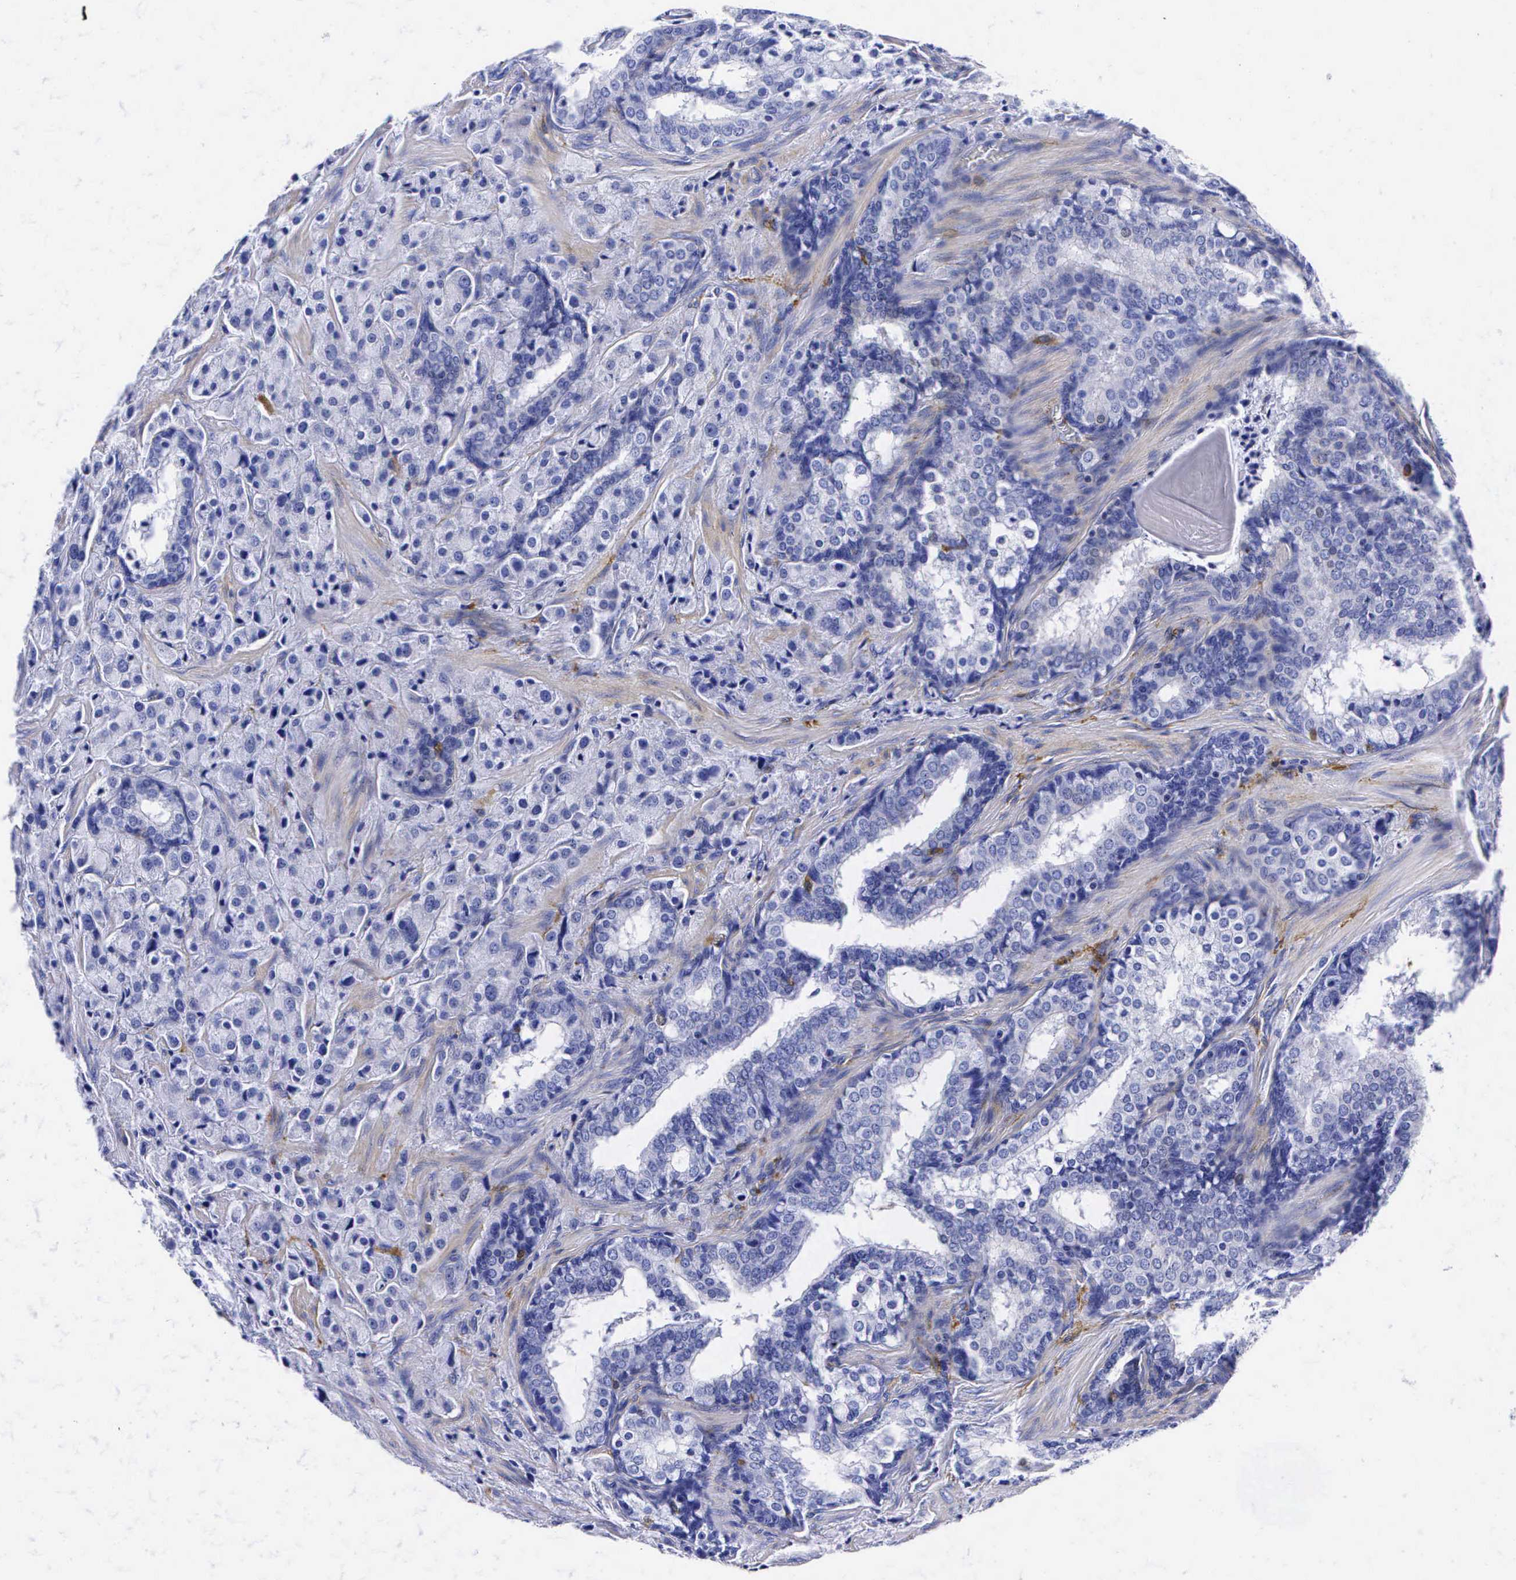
{"staining": {"intensity": "negative", "quantity": "none", "location": "none"}, "tissue": "prostate cancer", "cell_type": "Tumor cells", "image_type": "cancer", "snomed": [{"axis": "morphology", "description": "Adenocarcinoma, Medium grade"}, {"axis": "topography", "description": "Prostate"}], "caption": "IHC of human prostate adenocarcinoma (medium-grade) exhibits no expression in tumor cells. (Immunohistochemistry (ihc), brightfield microscopy, high magnification).", "gene": "ENO2", "patient": {"sex": "male", "age": 70}}